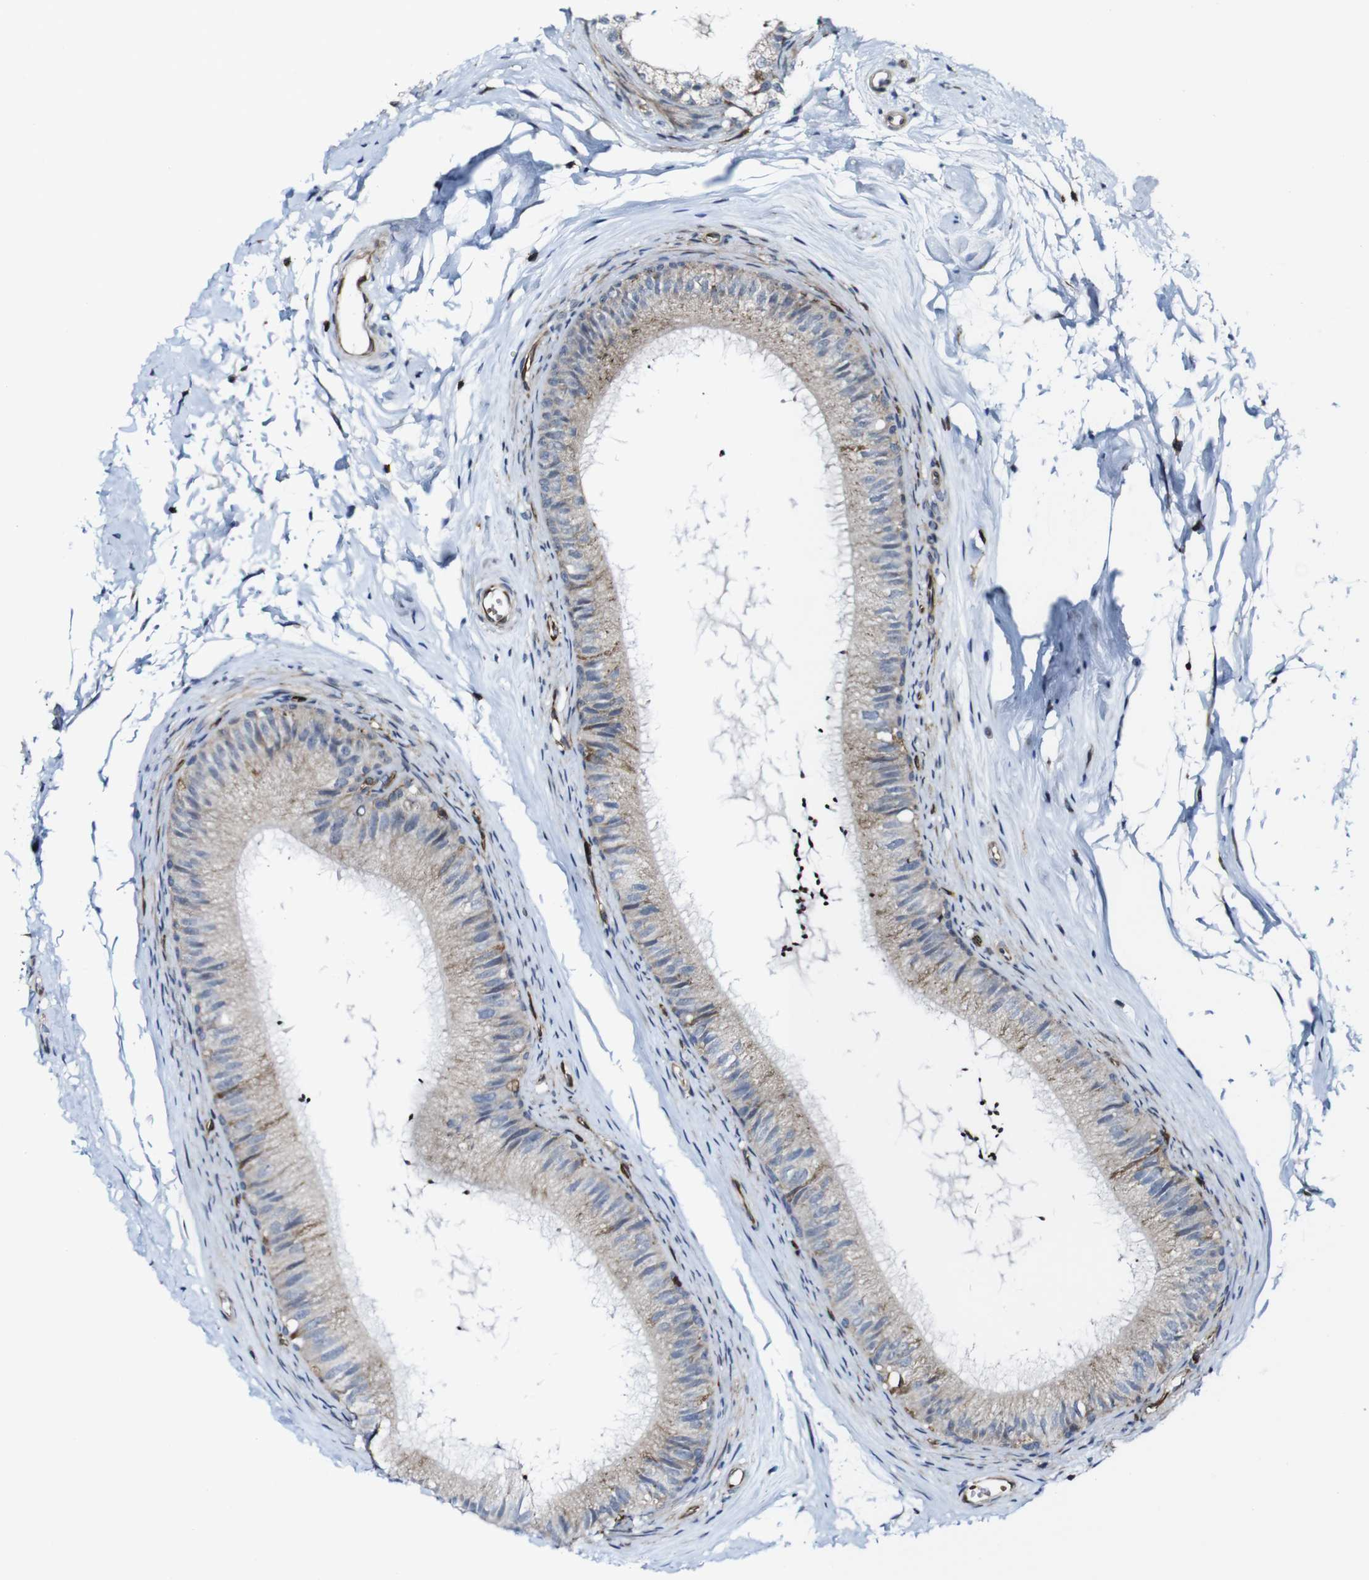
{"staining": {"intensity": "weak", "quantity": ">75%", "location": "cytoplasmic/membranous"}, "tissue": "epididymis", "cell_type": "Glandular cells", "image_type": "normal", "snomed": [{"axis": "morphology", "description": "Normal tissue, NOS"}, {"axis": "topography", "description": "Epididymis"}], "caption": "Weak cytoplasmic/membranous positivity for a protein is identified in approximately >75% of glandular cells of benign epididymis using immunohistochemistry (IHC).", "gene": "JAK2", "patient": {"sex": "male", "age": 56}}